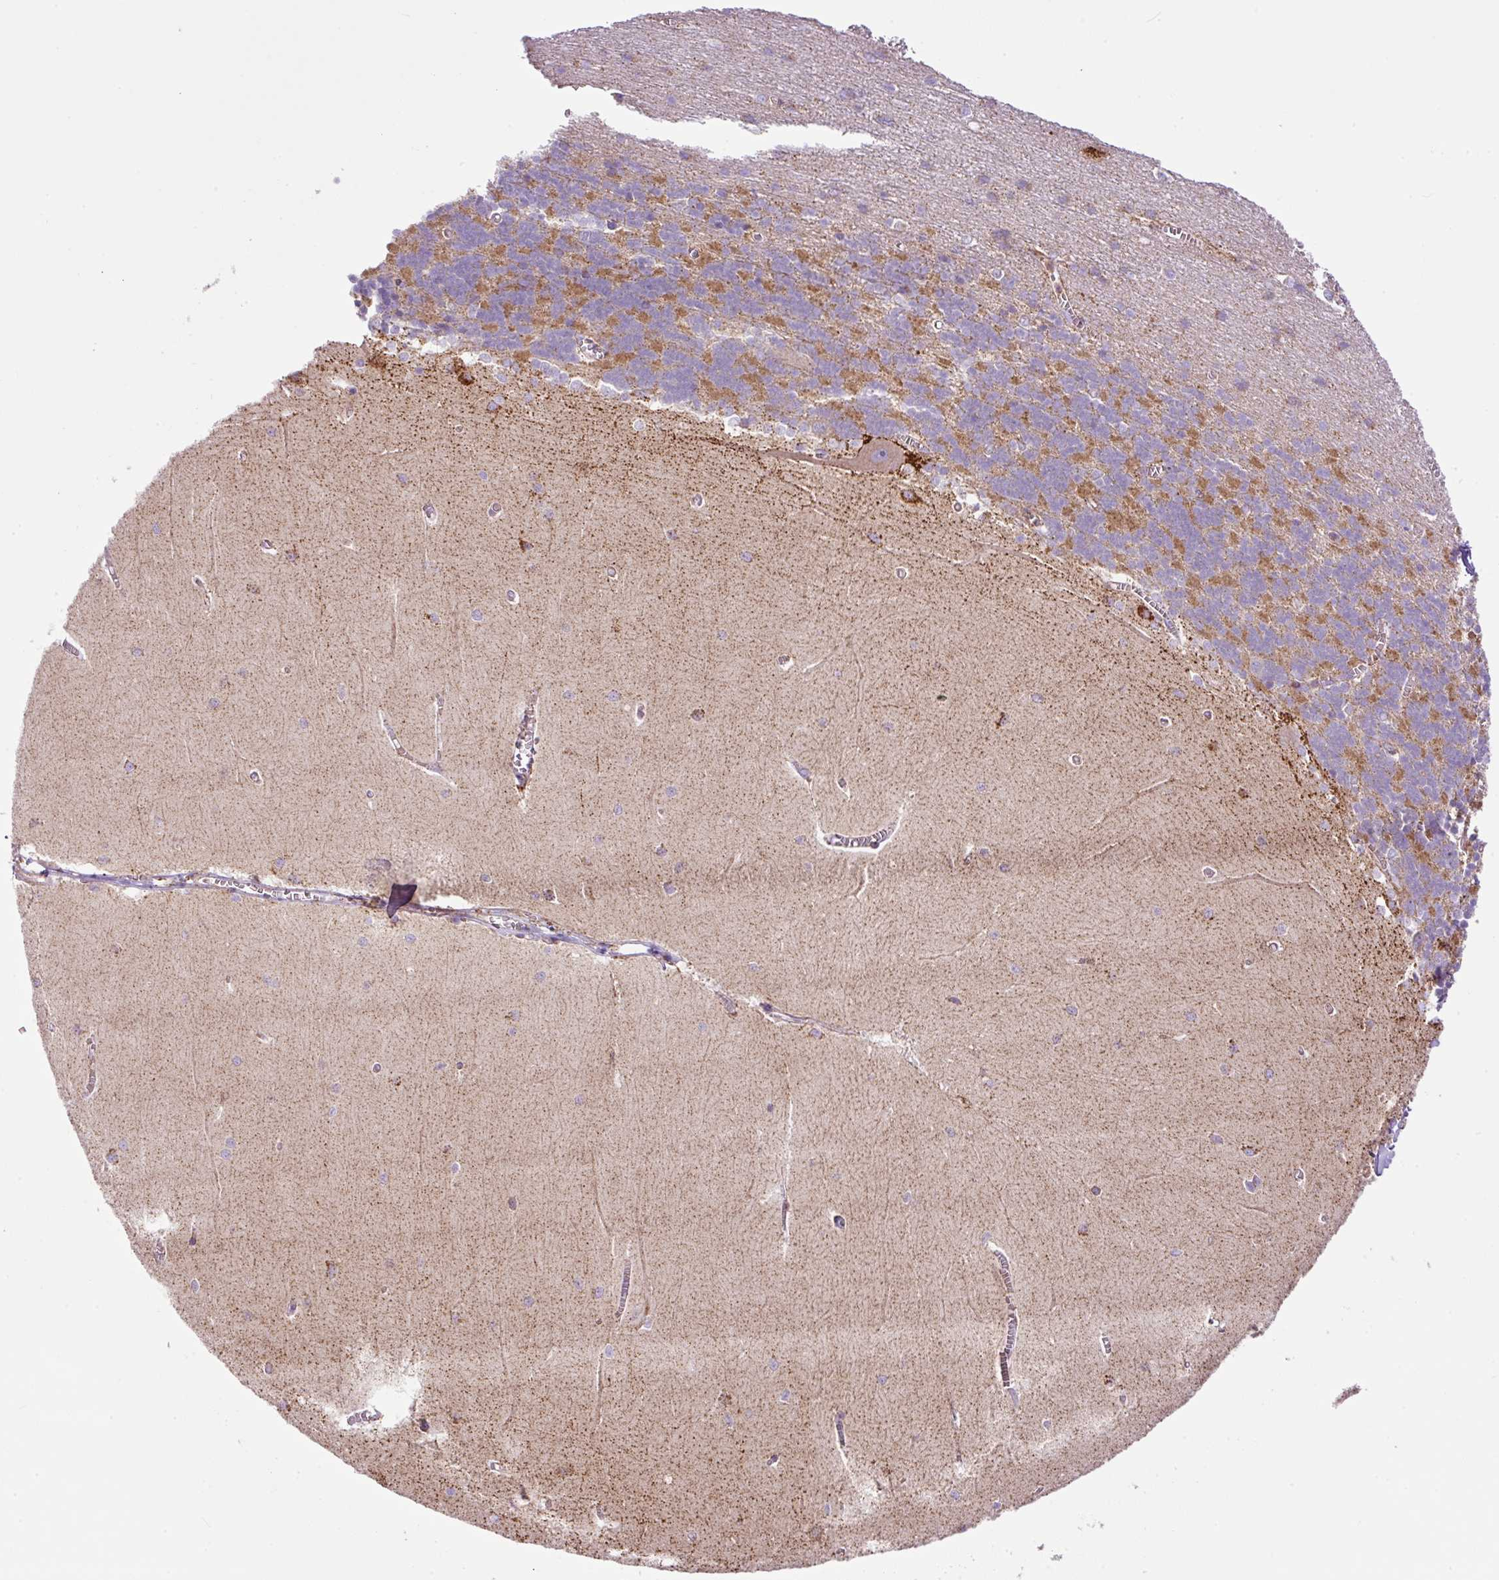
{"staining": {"intensity": "moderate", "quantity": "25%-75%", "location": "cytoplasmic/membranous"}, "tissue": "cerebellum", "cell_type": "Cells in granular layer", "image_type": "normal", "snomed": [{"axis": "morphology", "description": "Normal tissue, NOS"}, {"axis": "topography", "description": "Cerebellum"}], "caption": "Cells in granular layer exhibit medium levels of moderate cytoplasmic/membranous expression in approximately 25%-75% of cells in normal human cerebellum.", "gene": "NF1", "patient": {"sex": "male", "age": 37}}